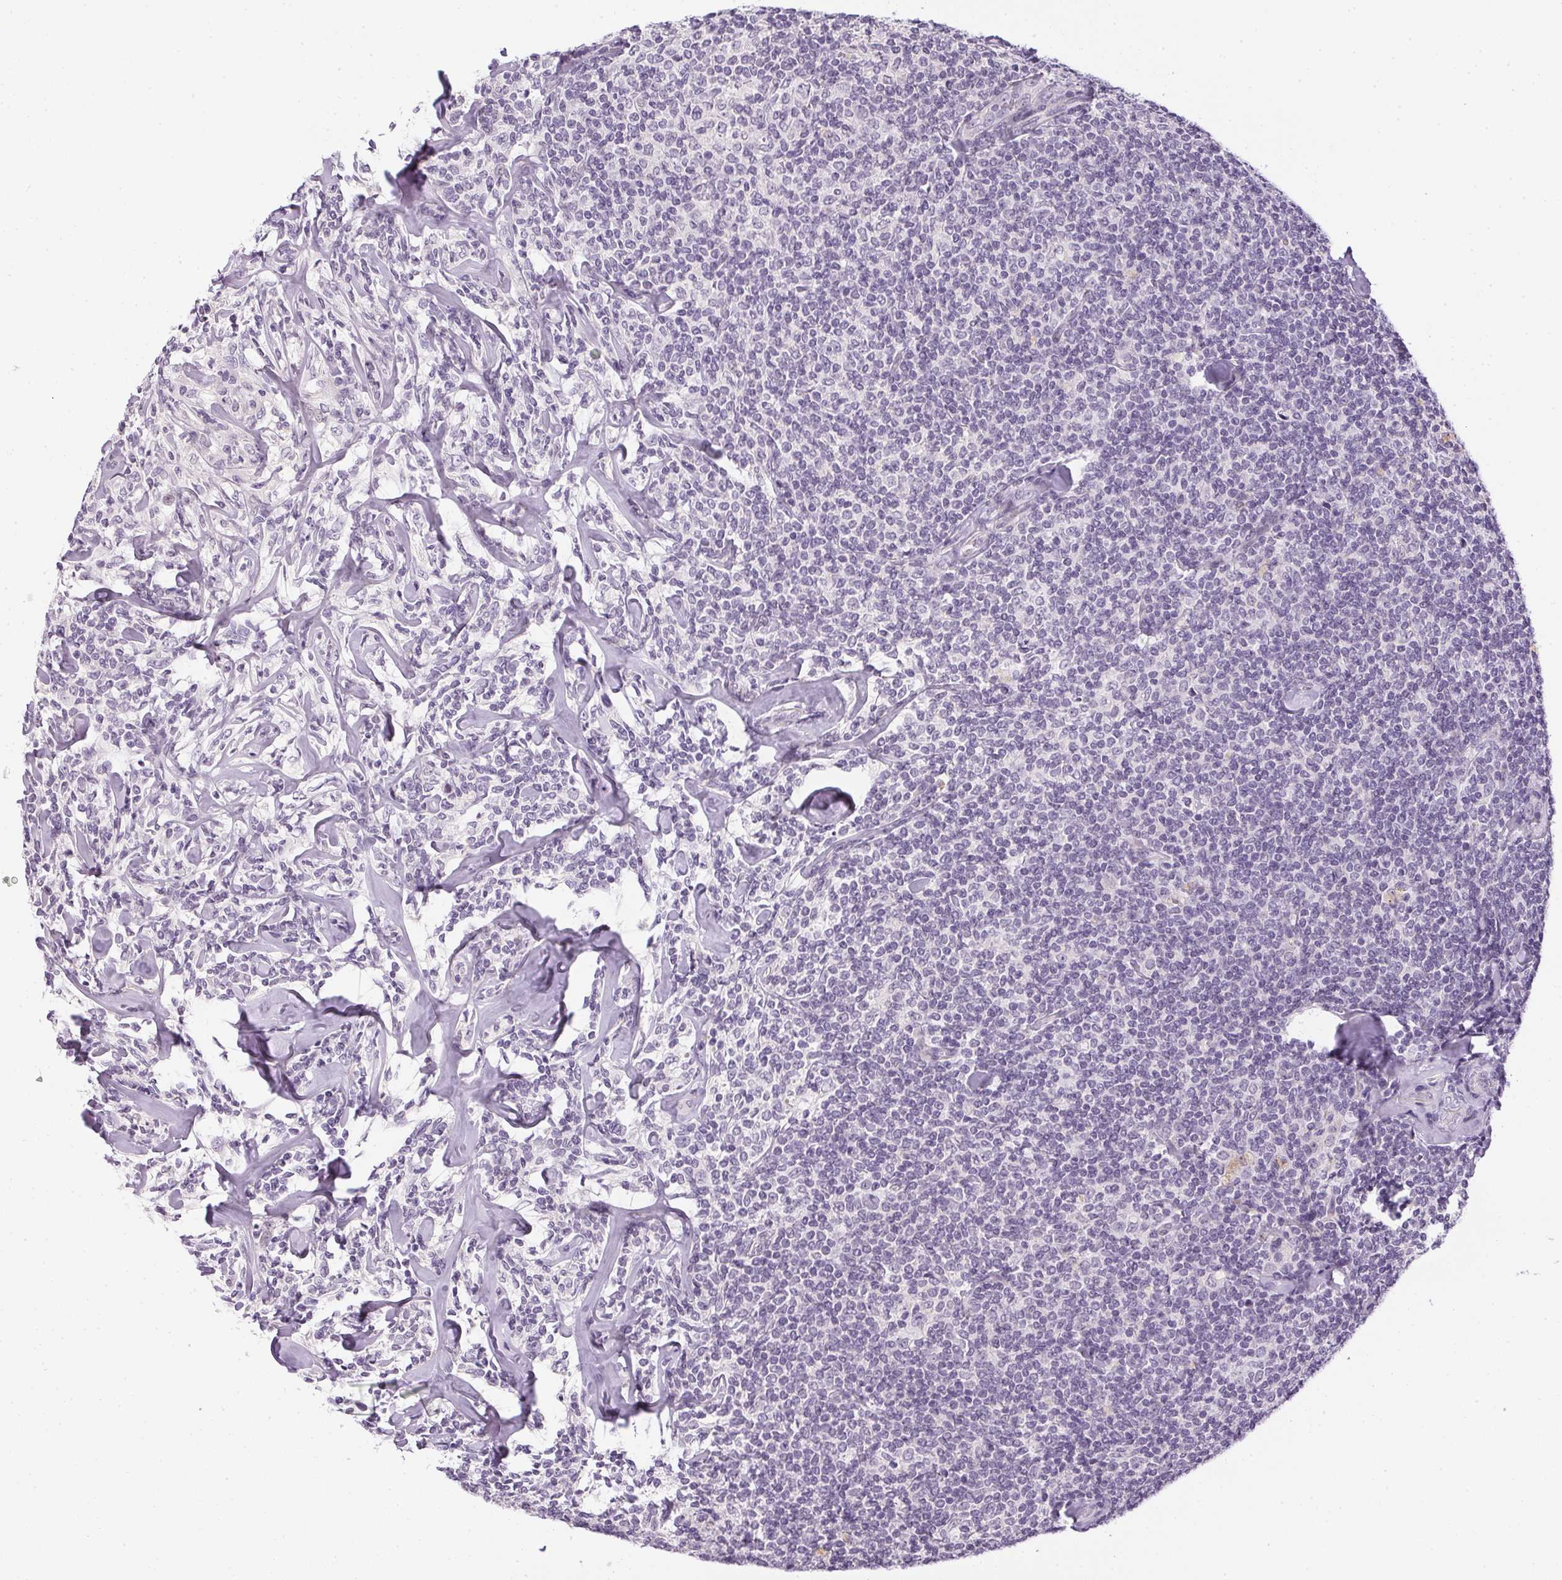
{"staining": {"intensity": "negative", "quantity": "none", "location": "none"}, "tissue": "lymphoma", "cell_type": "Tumor cells", "image_type": "cancer", "snomed": [{"axis": "morphology", "description": "Malignant lymphoma, non-Hodgkin's type, Low grade"}, {"axis": "topography", "description": "Lymph node"}], "caption": "High power microscopy micrograph of an immunohistochemistry image of lymphoma, revealing no significant expression in tumor cells. The staining is performed using DAB brown chromogen with nuclei counter-stained in using hematoxylin.", "gene": "GSDMC", "patient": {"sex": "female", "age": 56}}